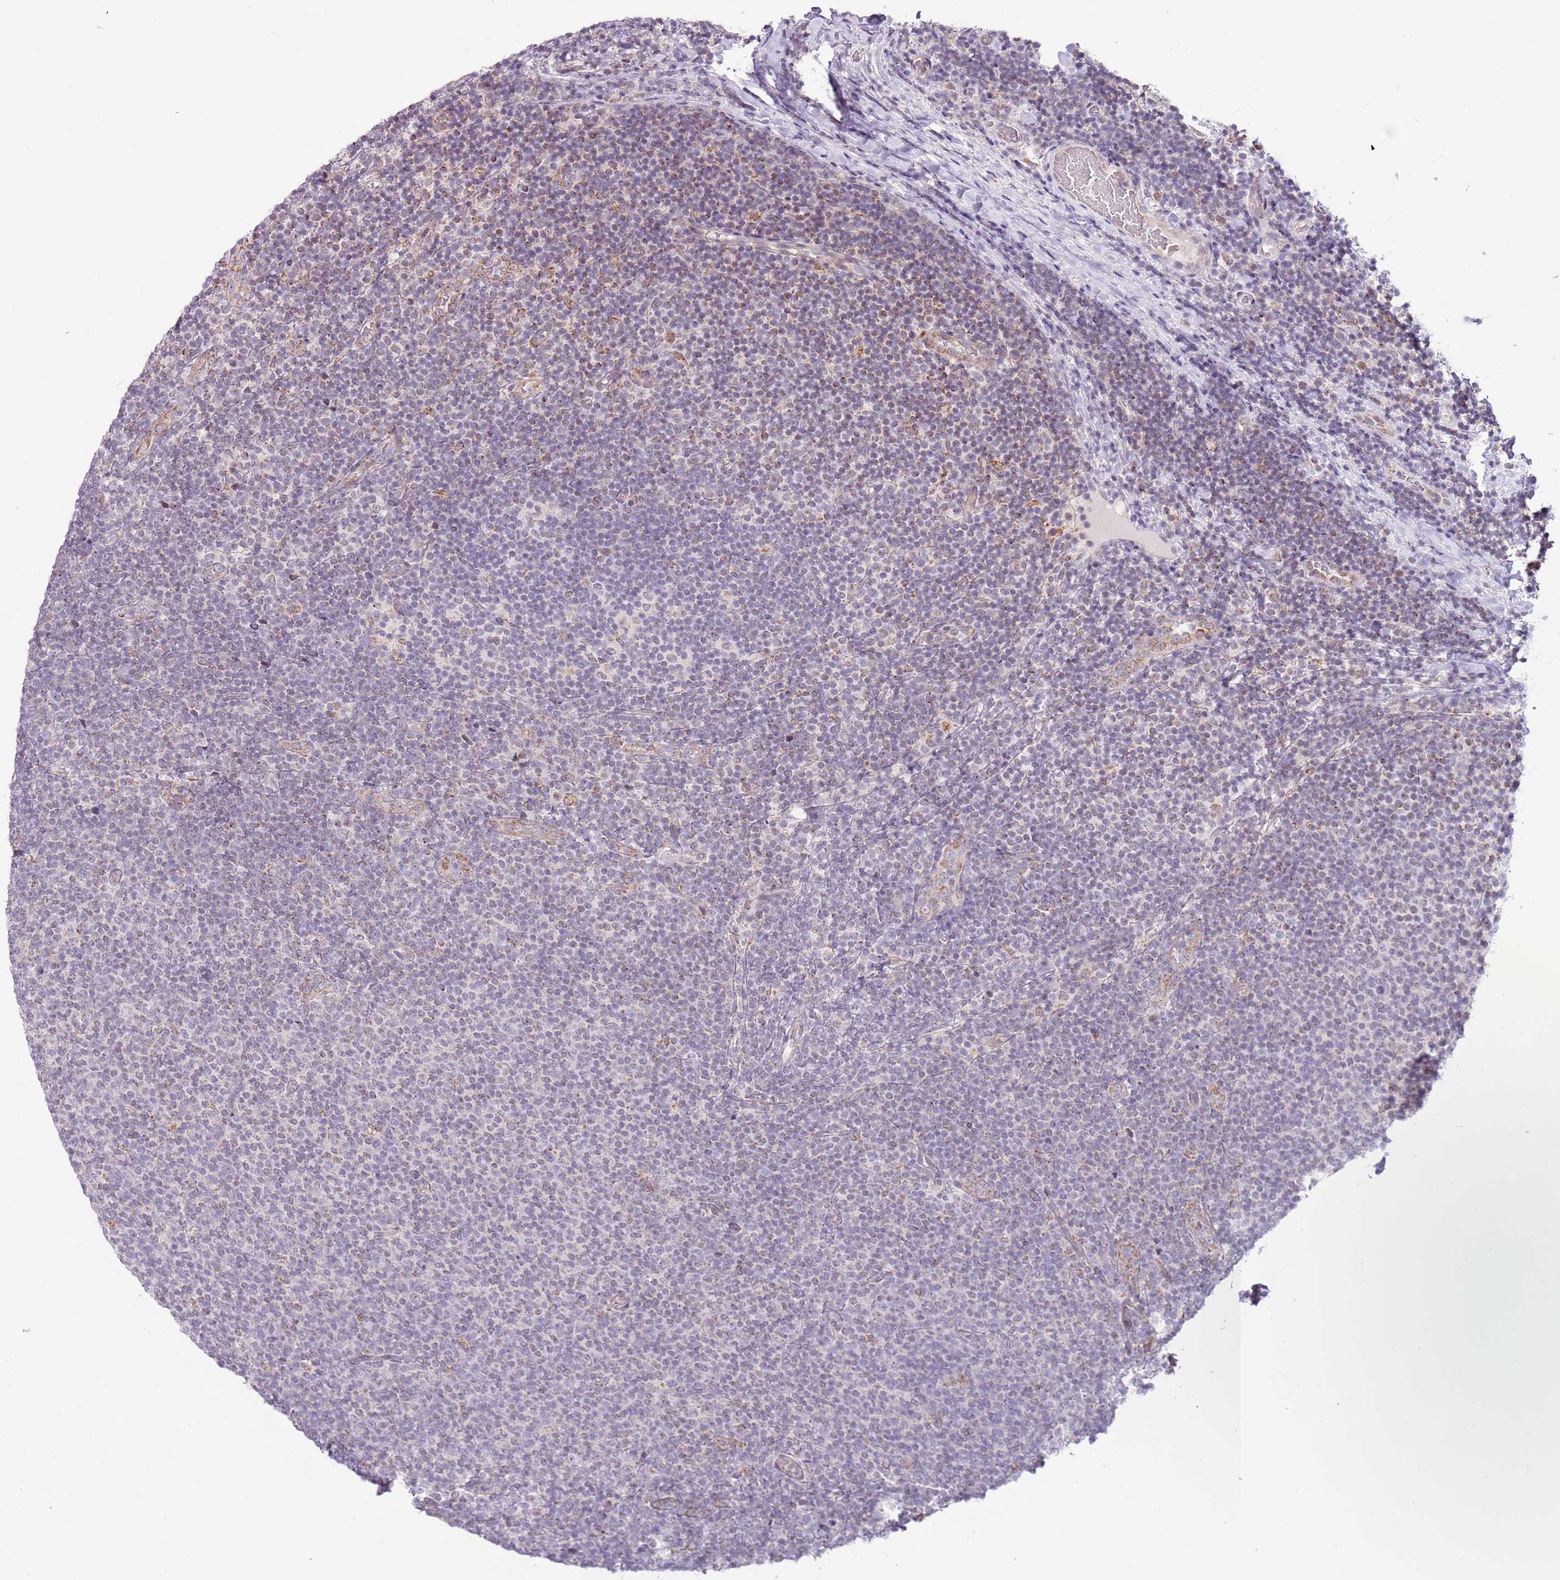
{"staining": {"intensity": "negative", "quantity": "none", "location": "none"}, "tissue": "lymphoma", "cell_type": "Tumor cells", "image_type": "cancer", "snomed": [{"axis": "morphology", "description": "Malignant lymphoma, non-Hodgkin's type, Low grade"}, {"axis": "topography", "description": "Lymph node"}], "caption": "This is a histopathology image of IHC staining of malignant lymphoma, non-Hodgkin's type (low-grade), which shows no positivity in tumor cells.", "gene": "MLLT11", "patient": {"sex": "male", "age": 66}}